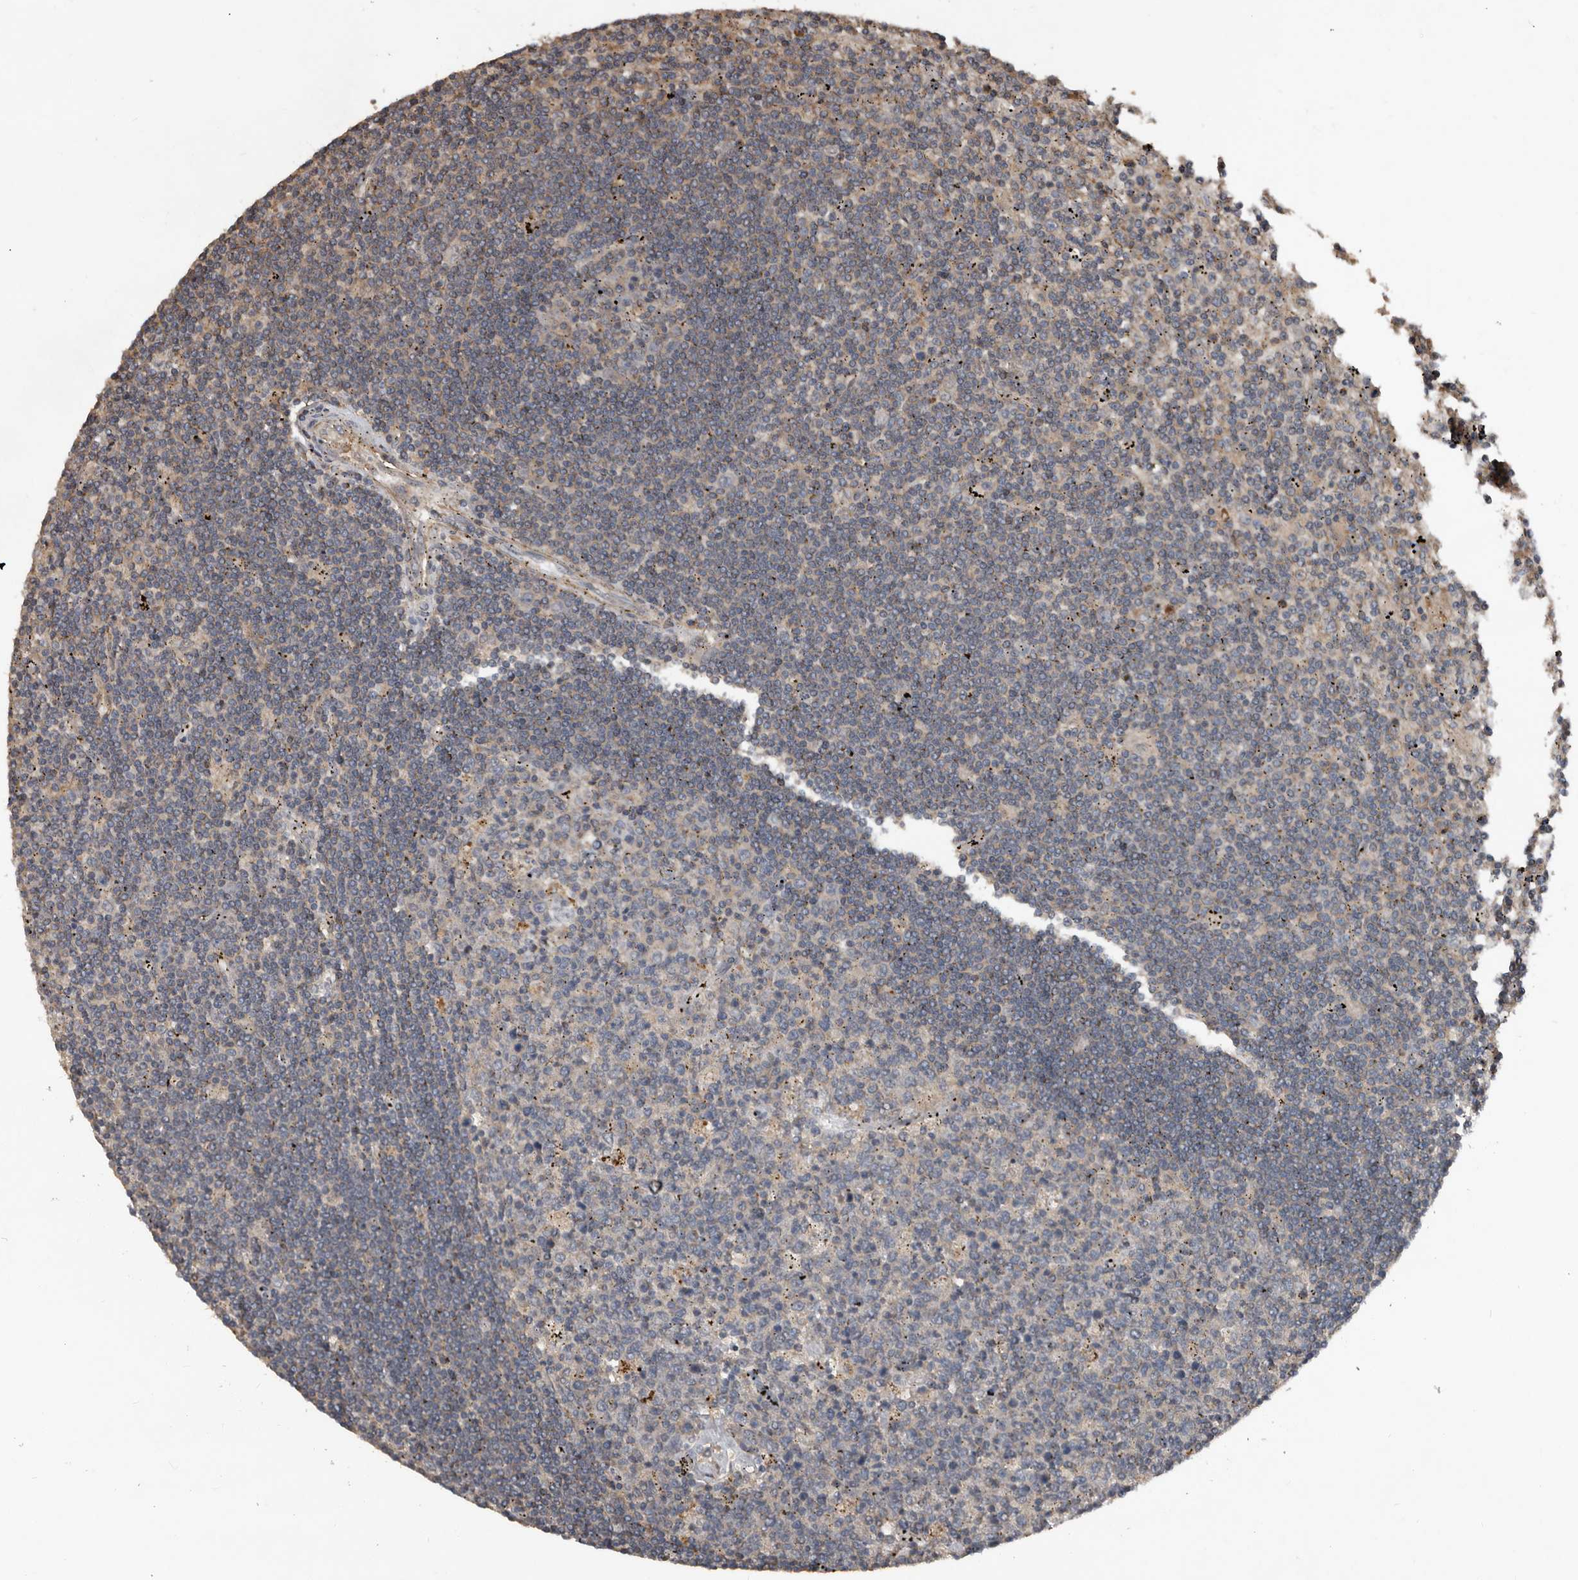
{"staining": {"intensity": "negative", "quantity": "none", "location": "none"}, "tissue": "lymphoma", "cell_type": "Tumor cells", "image_type": "cancer", "snomed": [{"axis": "morphology", "description": "Malignant lymphoma, non-Hodgkin's type, Low grade"}, {"axis": "topography", "description": "Spleen"}], "caption": "The IHC histopathology image has no significant expression in tumor cells of low-grade malignant lymphoma, non-Hodgkin's type tissue.", "gene": "GREB1", "patient": {"sex": "male", "age": 76}}